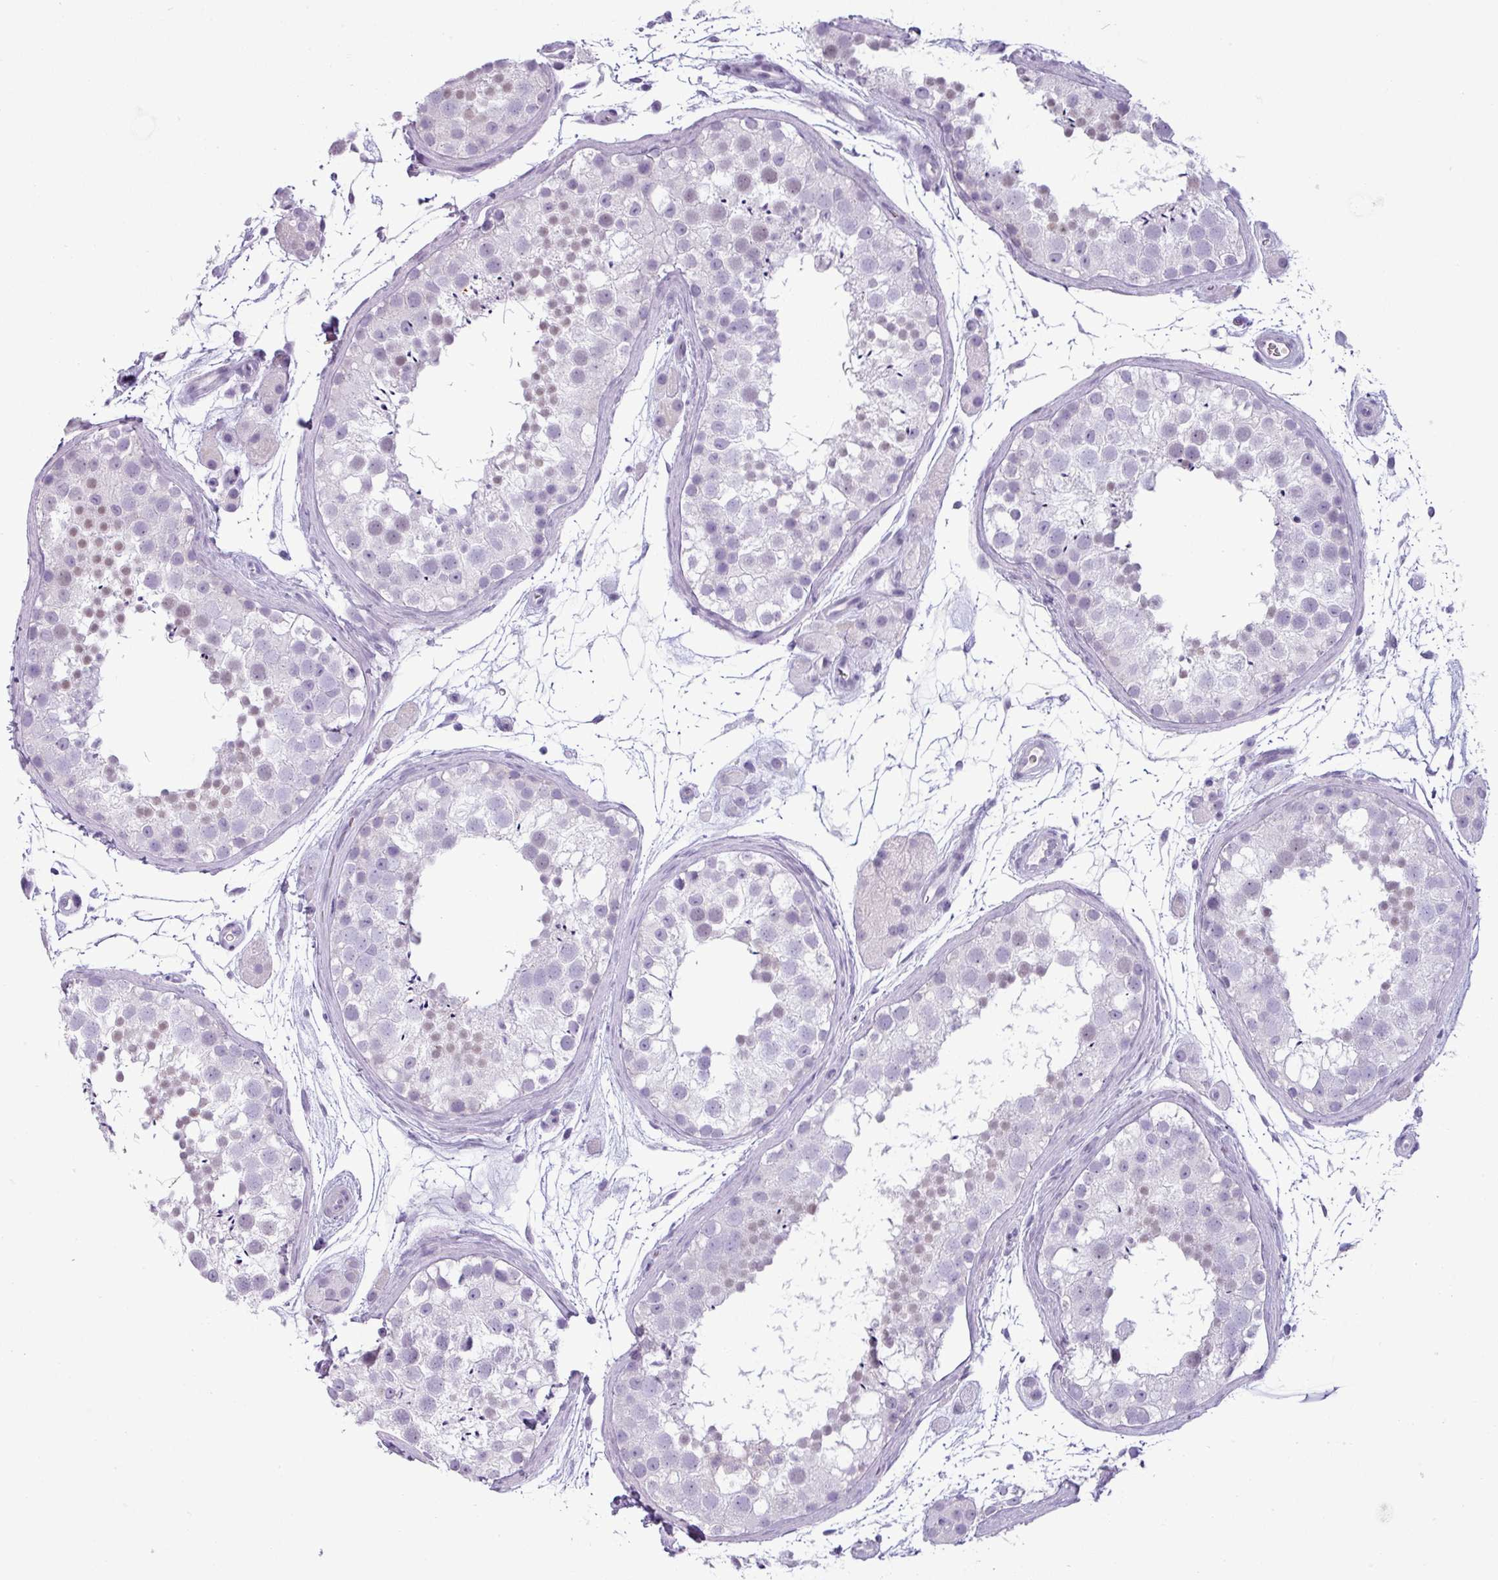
{"staining": {"intensity": "negative", "quantity": "none", "location": "none"}, "tissue": "testis", "cell_type": "Cells in seminiferous ducts", "image_type": "normal", "snomed": [{"axis": "morphology", "description": "Normal tissue, NOS"}, {"axis": "topography", "description": "Testis"}], "caption": "Image shows no protein staining in cells in seminiferous ducts of unremarkable testis. (DAB (3,3'-diaminobenzidine) immunohistochemistry (IHC) visualized using brightfield microscopy, high magnification).", "gene": "CDH16", "patient": {"sex": "male", "age": 41}}